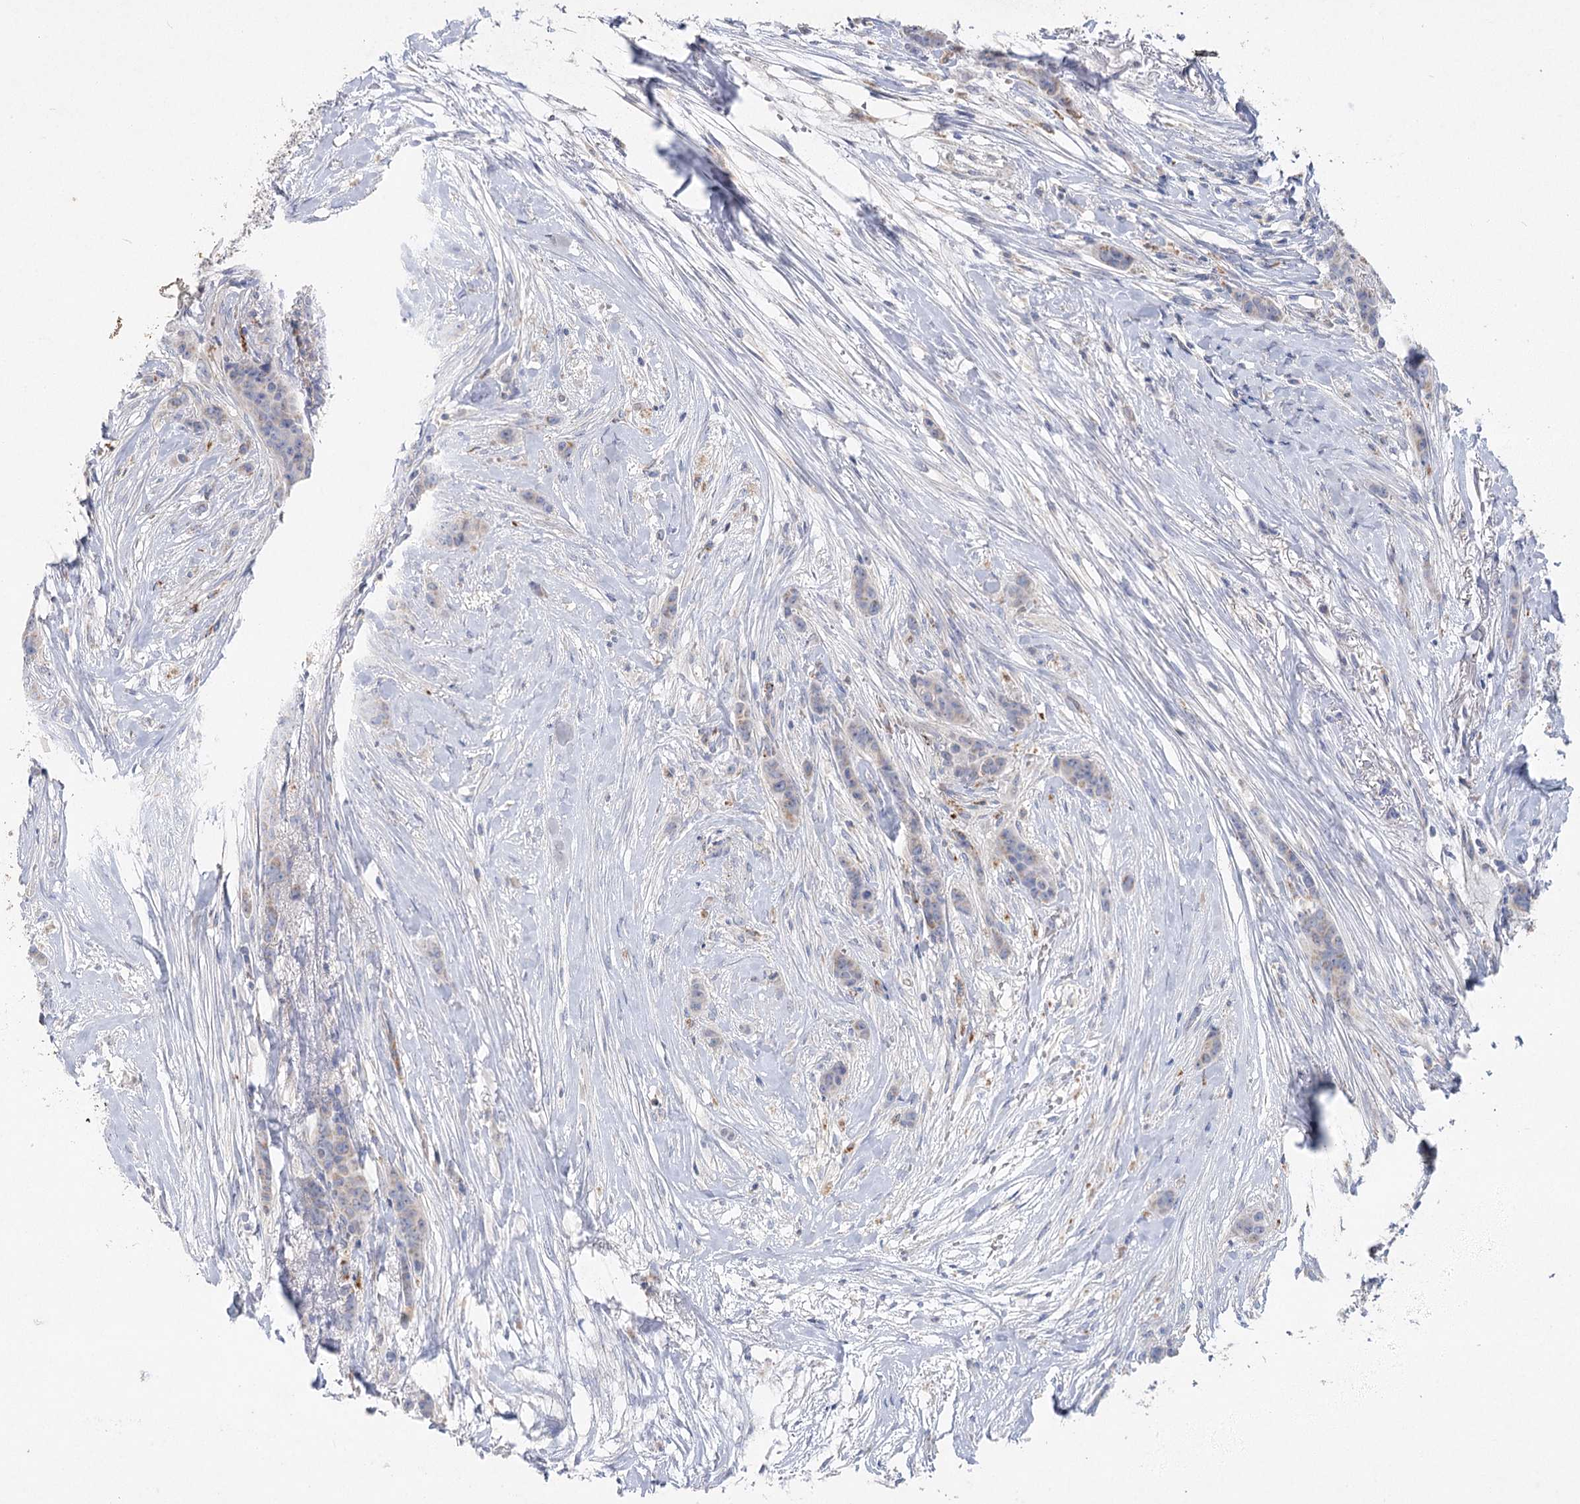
{"staining": {"intensity": "moderate", "quantity": "<25%", "location": "cytoplasmic/membranous"}, "tissue": "breast cancer", "cell_type": "Tumor cells", "image_type": "cancer", "snomed": [{"axis": "morphology", "description": "Duct carcinoma"}, {"axis": "topography", "description": "Breast"}], "caption": "Approximately <25% of tumor cells in human breast infiltrating ductal carcinoma reveal moderate cytoplasmic/membranous protein staining as visualized by brown immunohistochemical staining.", "gene": "TMEM187", "patient": {"sex": "female", "age": 40}}